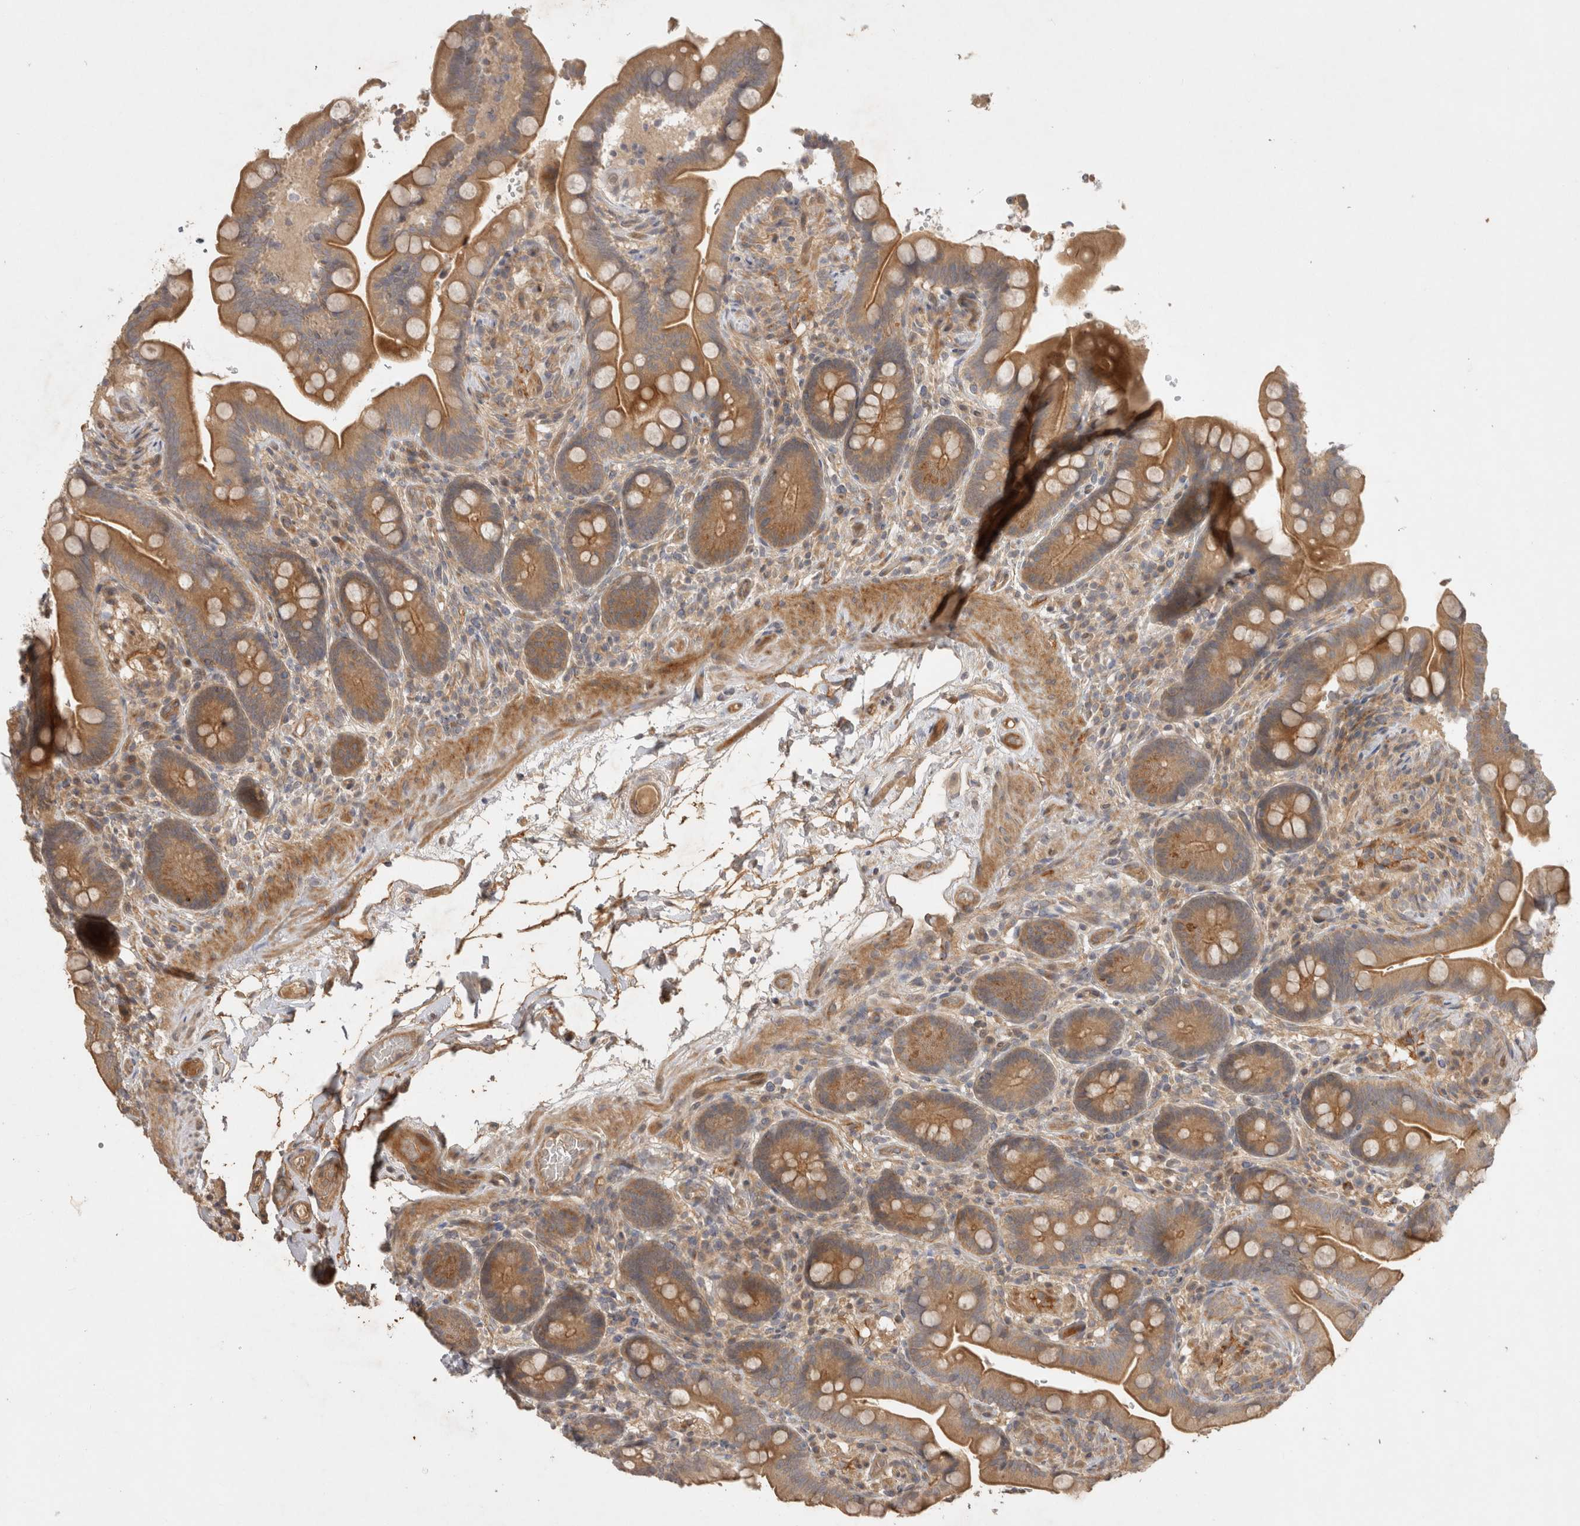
{"staining": {"intensity": "moderate", "quantity": ">75%", "location": "cytoplasmic/membranous"}, "tissue": "colon", "cell_type": "Endothelial cells", "image_type": "normal", "snomed": [{"axis": "morphology", "description": "Normal tissue, NOS"}, {"axis": "topography", "description": "Smooth muscle"}, {"axis": "topography", "description": "Colon"}], "caption": "A high-resolution photomicrograph shows immunohistochemistry staining of benign colon, which demonstrates moderate cytoplasmic/membranous staining in about >75% of endothelial cells. (Stains: DAB (3,3'-diaminobenzidine) in brown, nuclei in blue, Microscopy: brightfield microscopy at high magnification).", "gene": "PPP1R42", "patient": {"sex": "male", "age": 73}}